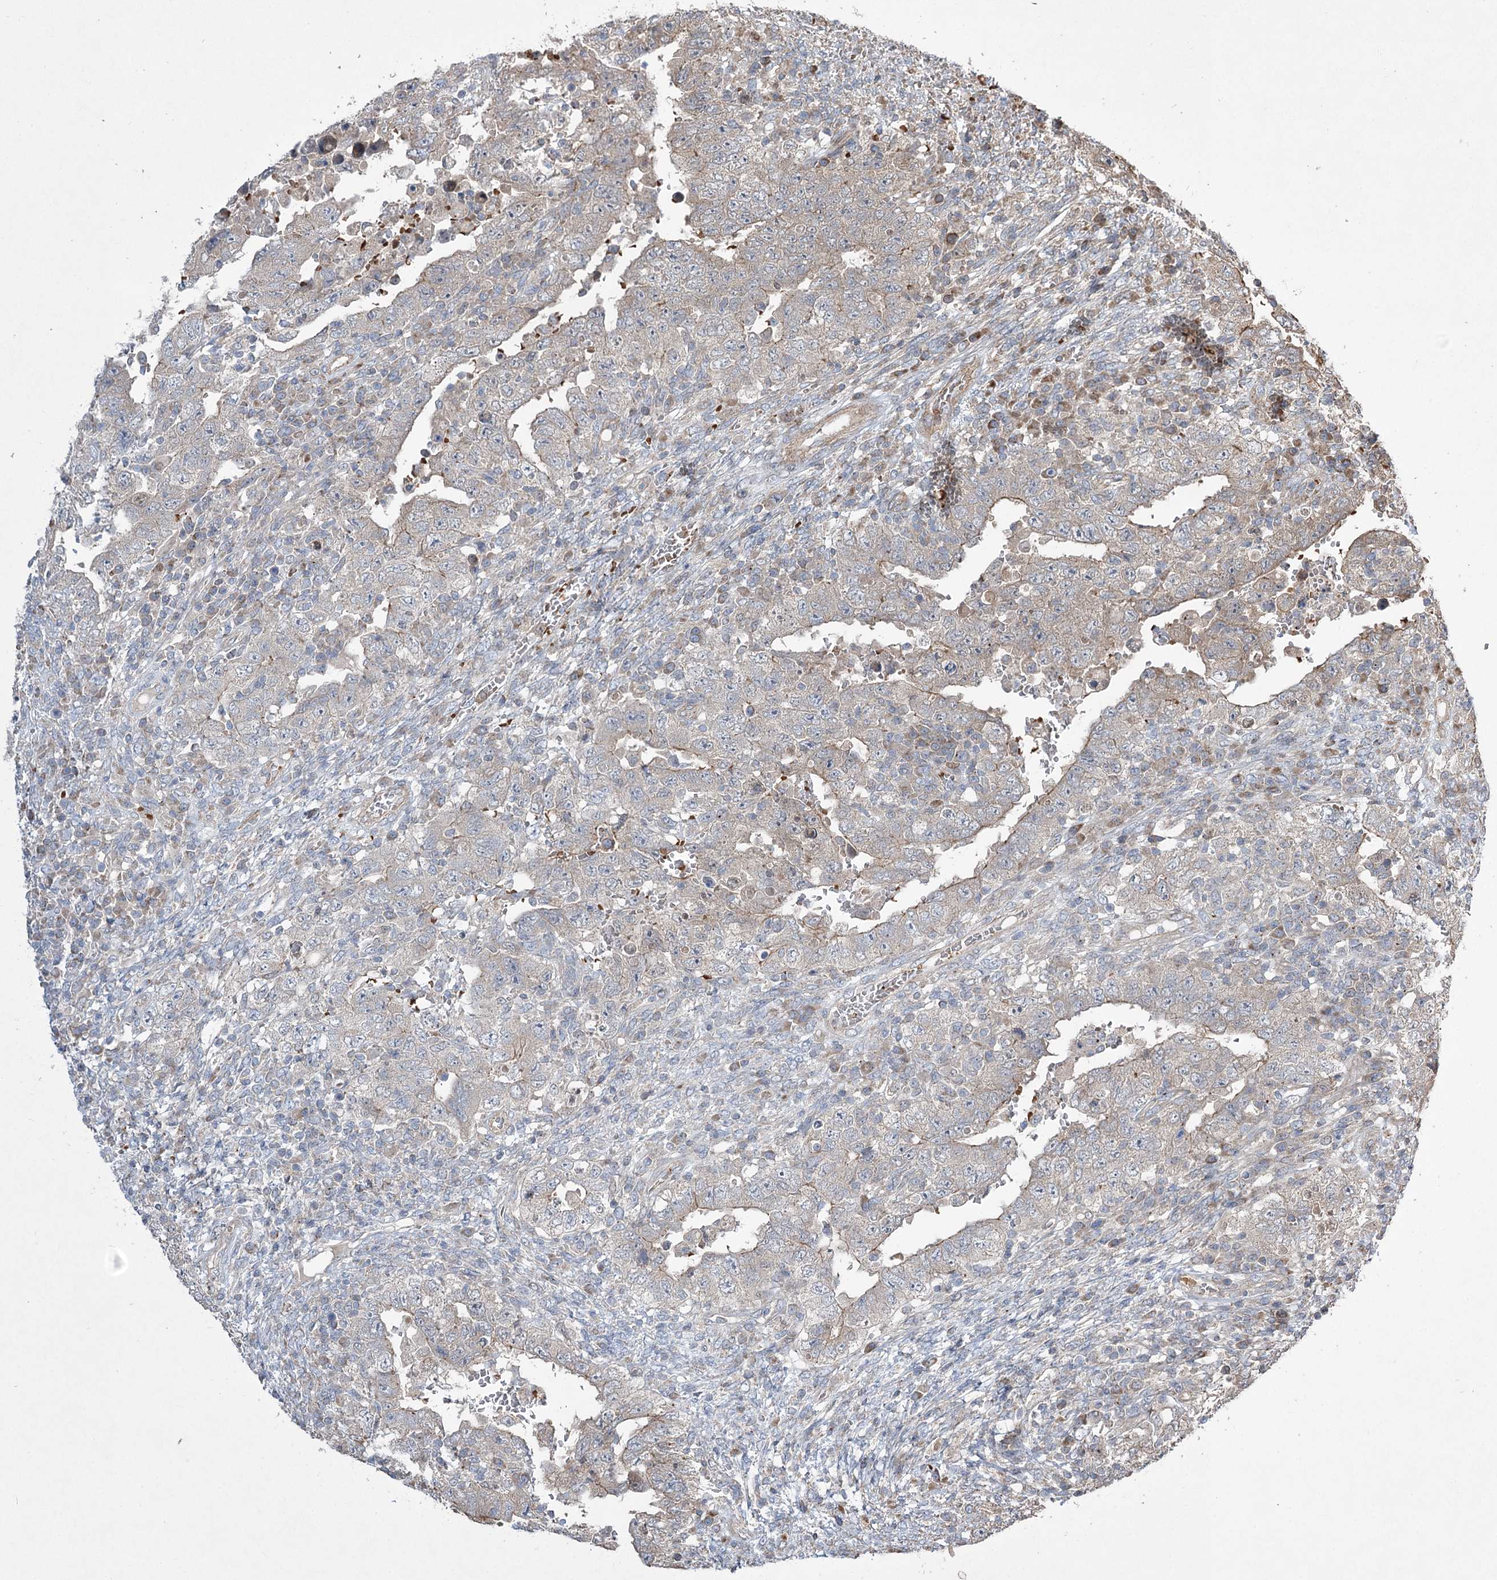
{"staining": {"intensity": "weak", "quantity": "<25%", "location": "cytoplasmic/membranous"}, "tissue": "testis cancer", "cell_type": "Tumor cells", "image_type": "cancer", "snomed": [{"axis": "morphology", "description": "Carcinoma, Embryonal, NOS"}, {"axis": "topography", "description": "Testis"}], "caption": "This is a photomicrograph of immunohistochemistry staining of testis cancer (embryonal carcinoma), which shows no positivity in tumor cells.", "gene": "SERINC5", "patient": {"sex": "male", "age": 26}}